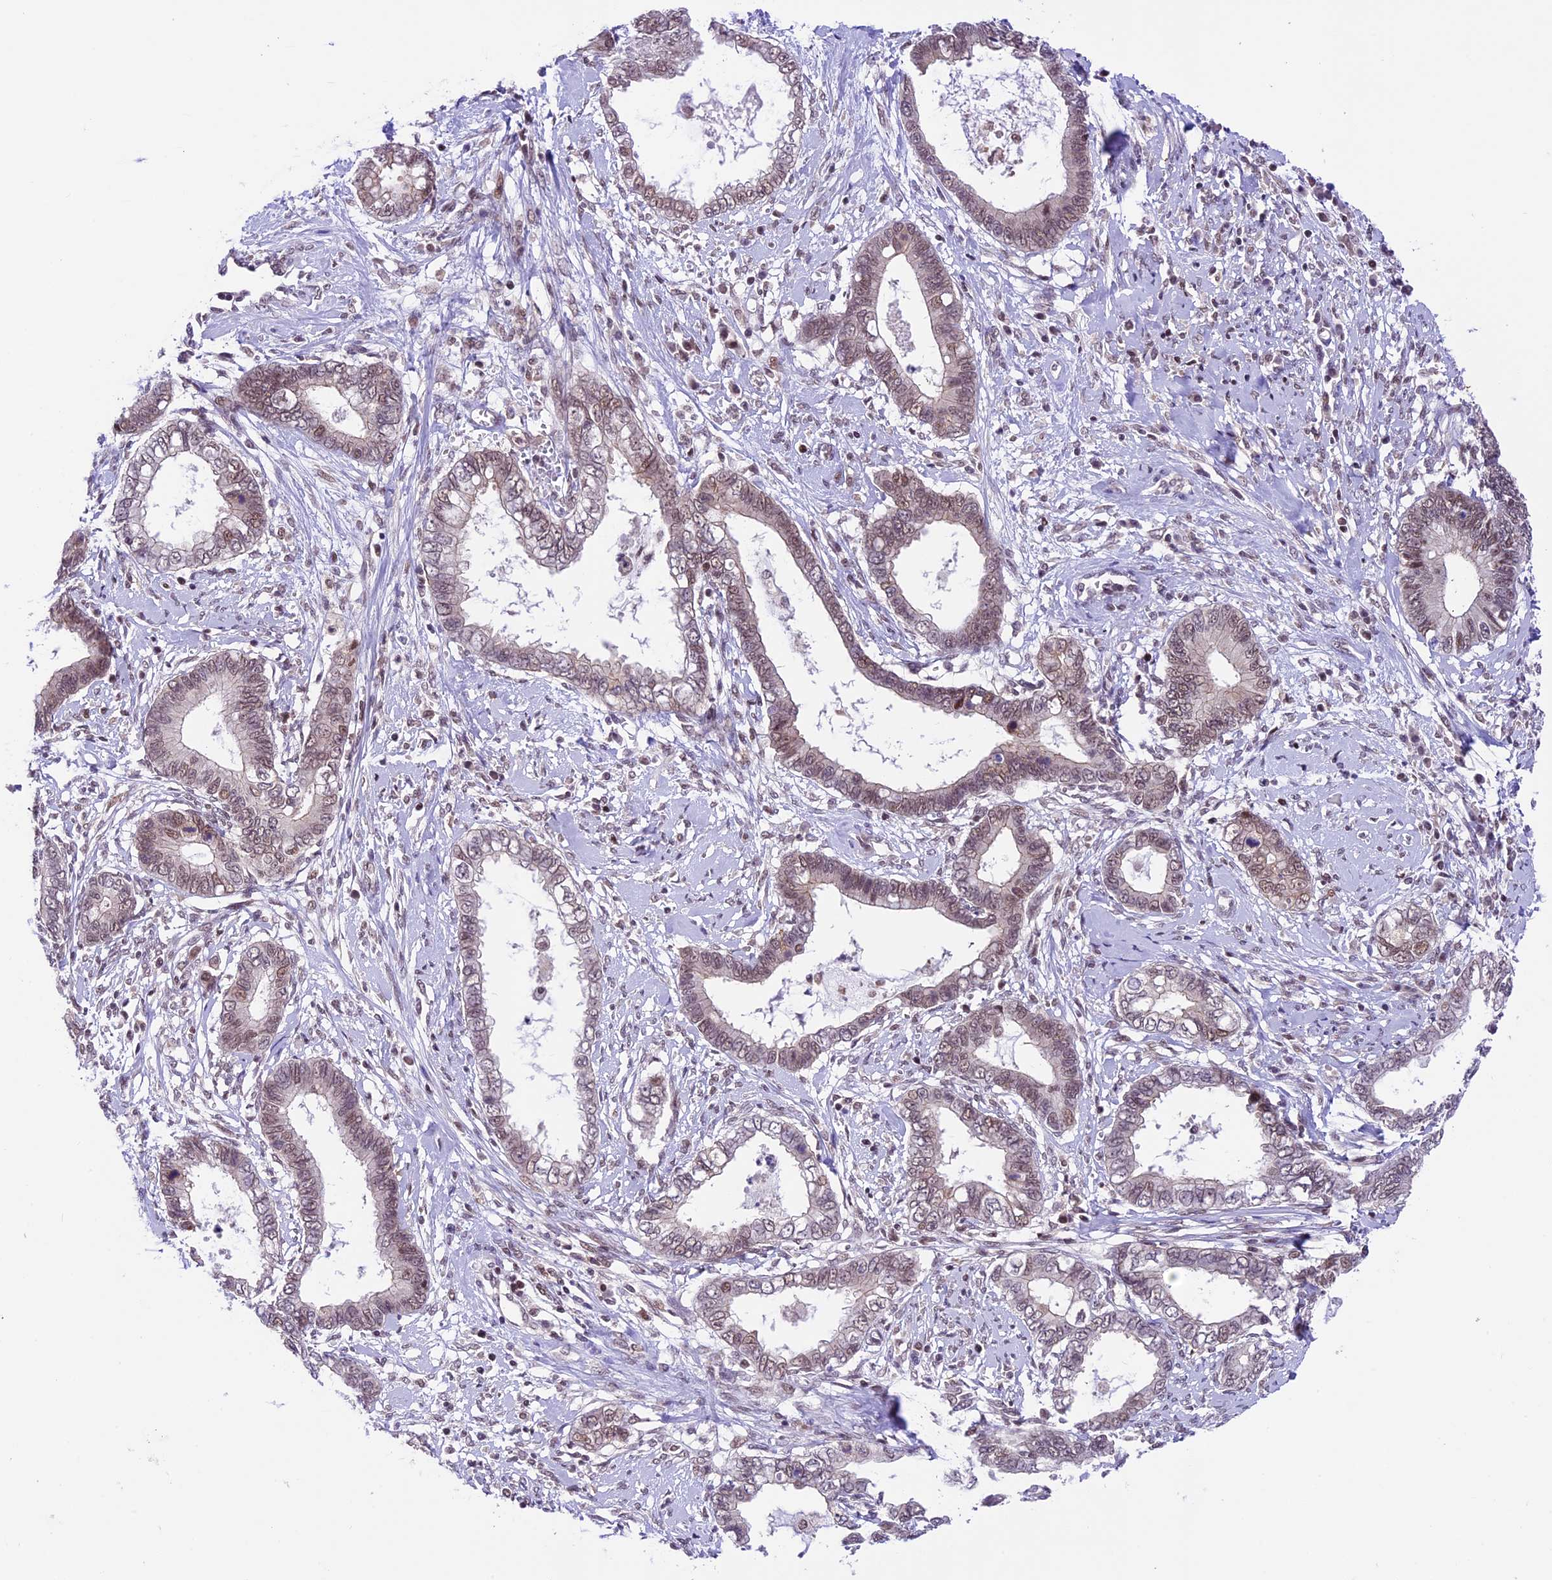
{"staining": {"intensity": "moderate", "quantity": "25%-75%", "location": "nuclear"}, "tissue": "cervical cancer", "cell_type": "Tumor cells", "image_type": "cancer", "snomed": [{"axis": "morphology", "description": "Adenocarcinoma, NOS"}, {"axis": "topography", "description": "Cervix"}], "caption": "Tumor cells display medium levels of moderate nuclear expression in approximately 25%-75% of cells in cervical adenocarcinoma.", "gene": "SHKBP1", "patient": {"sex": "female", "age": 44}}